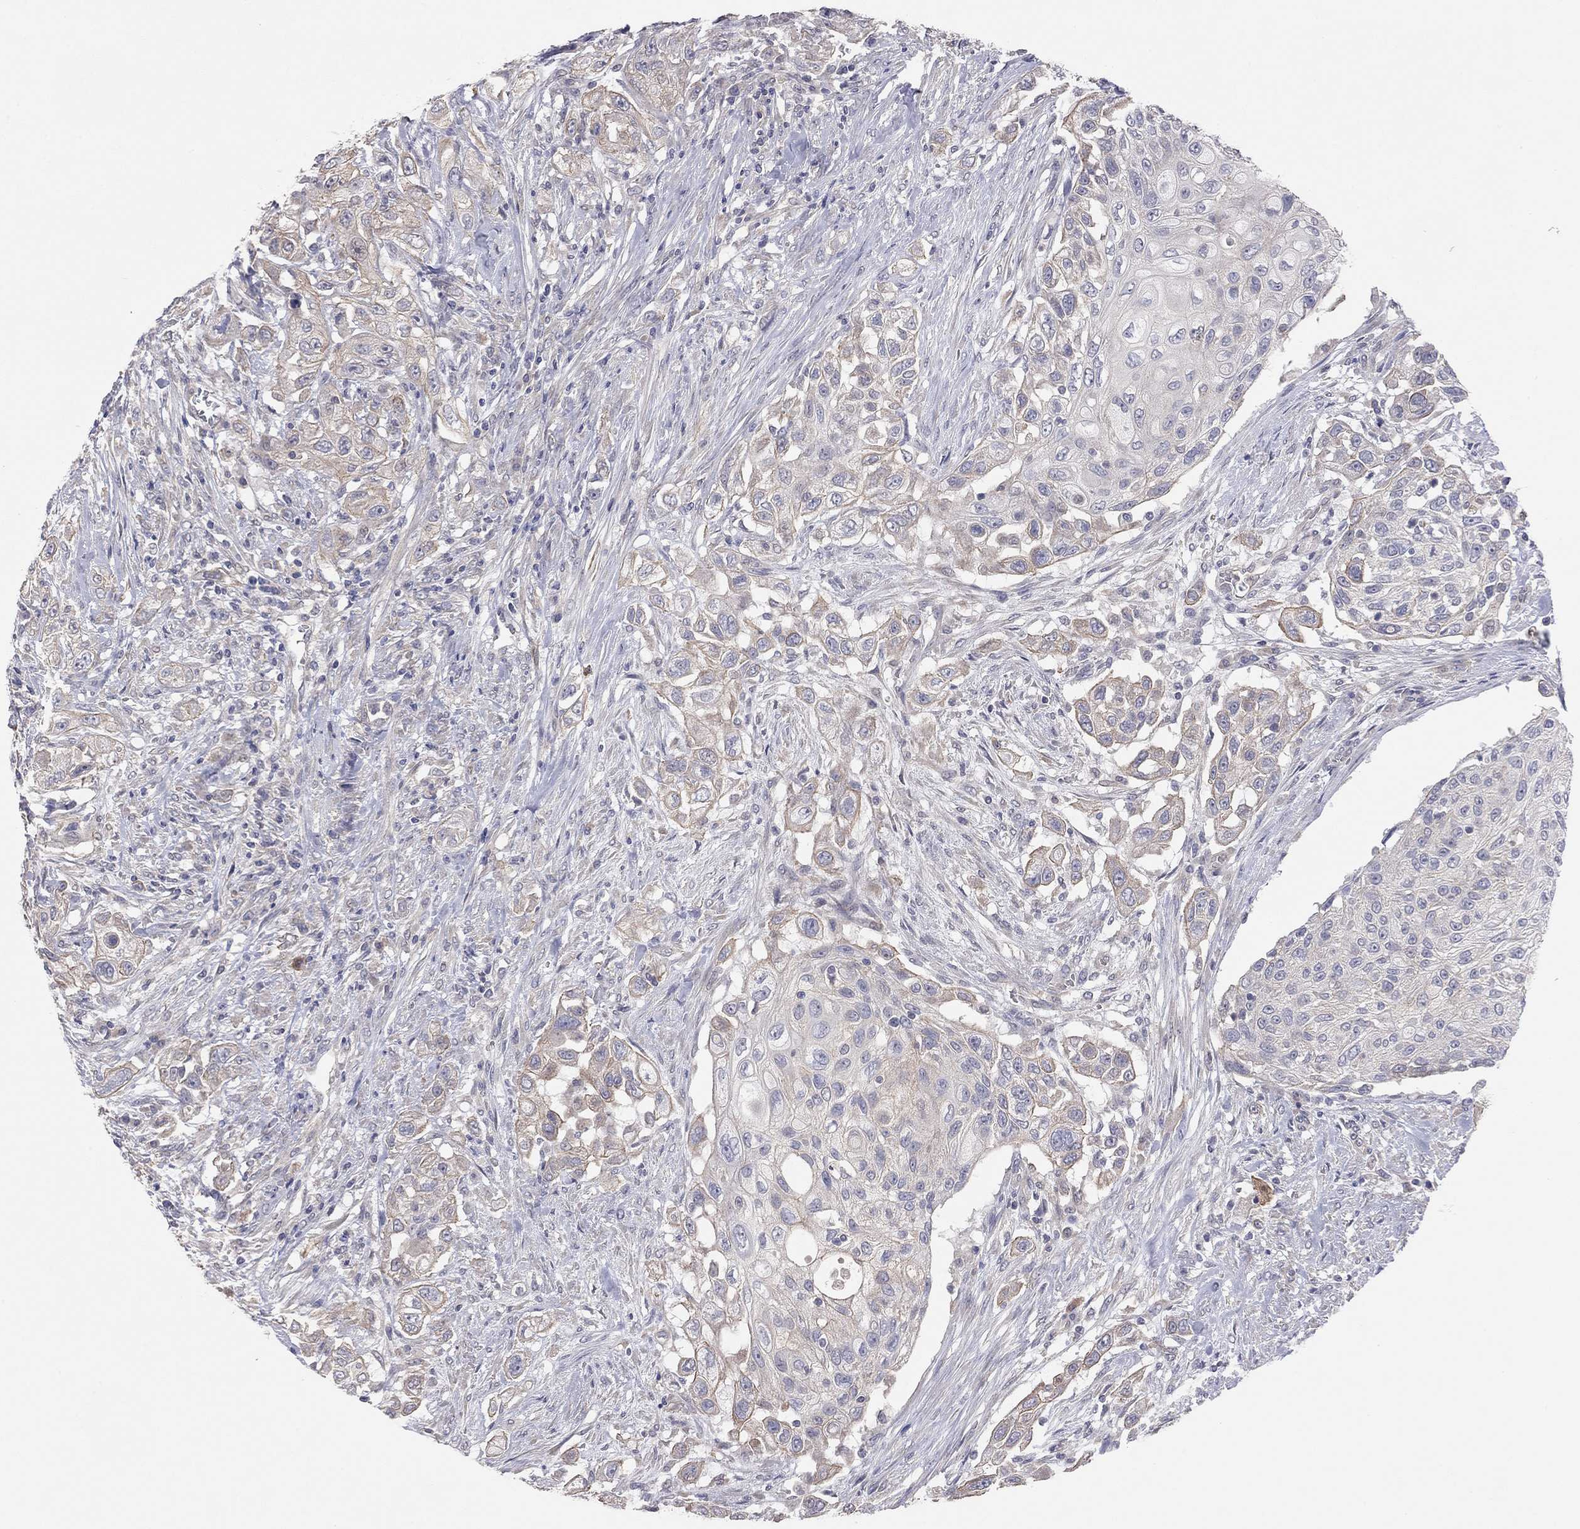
{"staining": {"intensity": "moderate", "quantity": "25%-75%", "location": "cytoplasmic/membranous"}, "tissue": "urothelial cancer", "cell_type": "Tumor cells", "image_type": "cancer", "snomed": [{"axis": "morphology", "description": "Urothelial carcinoma, High grade"}, {"axis": "topography", "description": "Urinary bladder"}], "caption": "This histopathology image demonstrates high-grade urothelial carcinoma stained with IHC to label a protein in brown. The cytoplasmic/membranous of tumor cells show moderate positivity for the protein. Nuclei are counter-stained blue.", "gene": "KCNB1", "patient": {"sex": "female", "age": 56}}